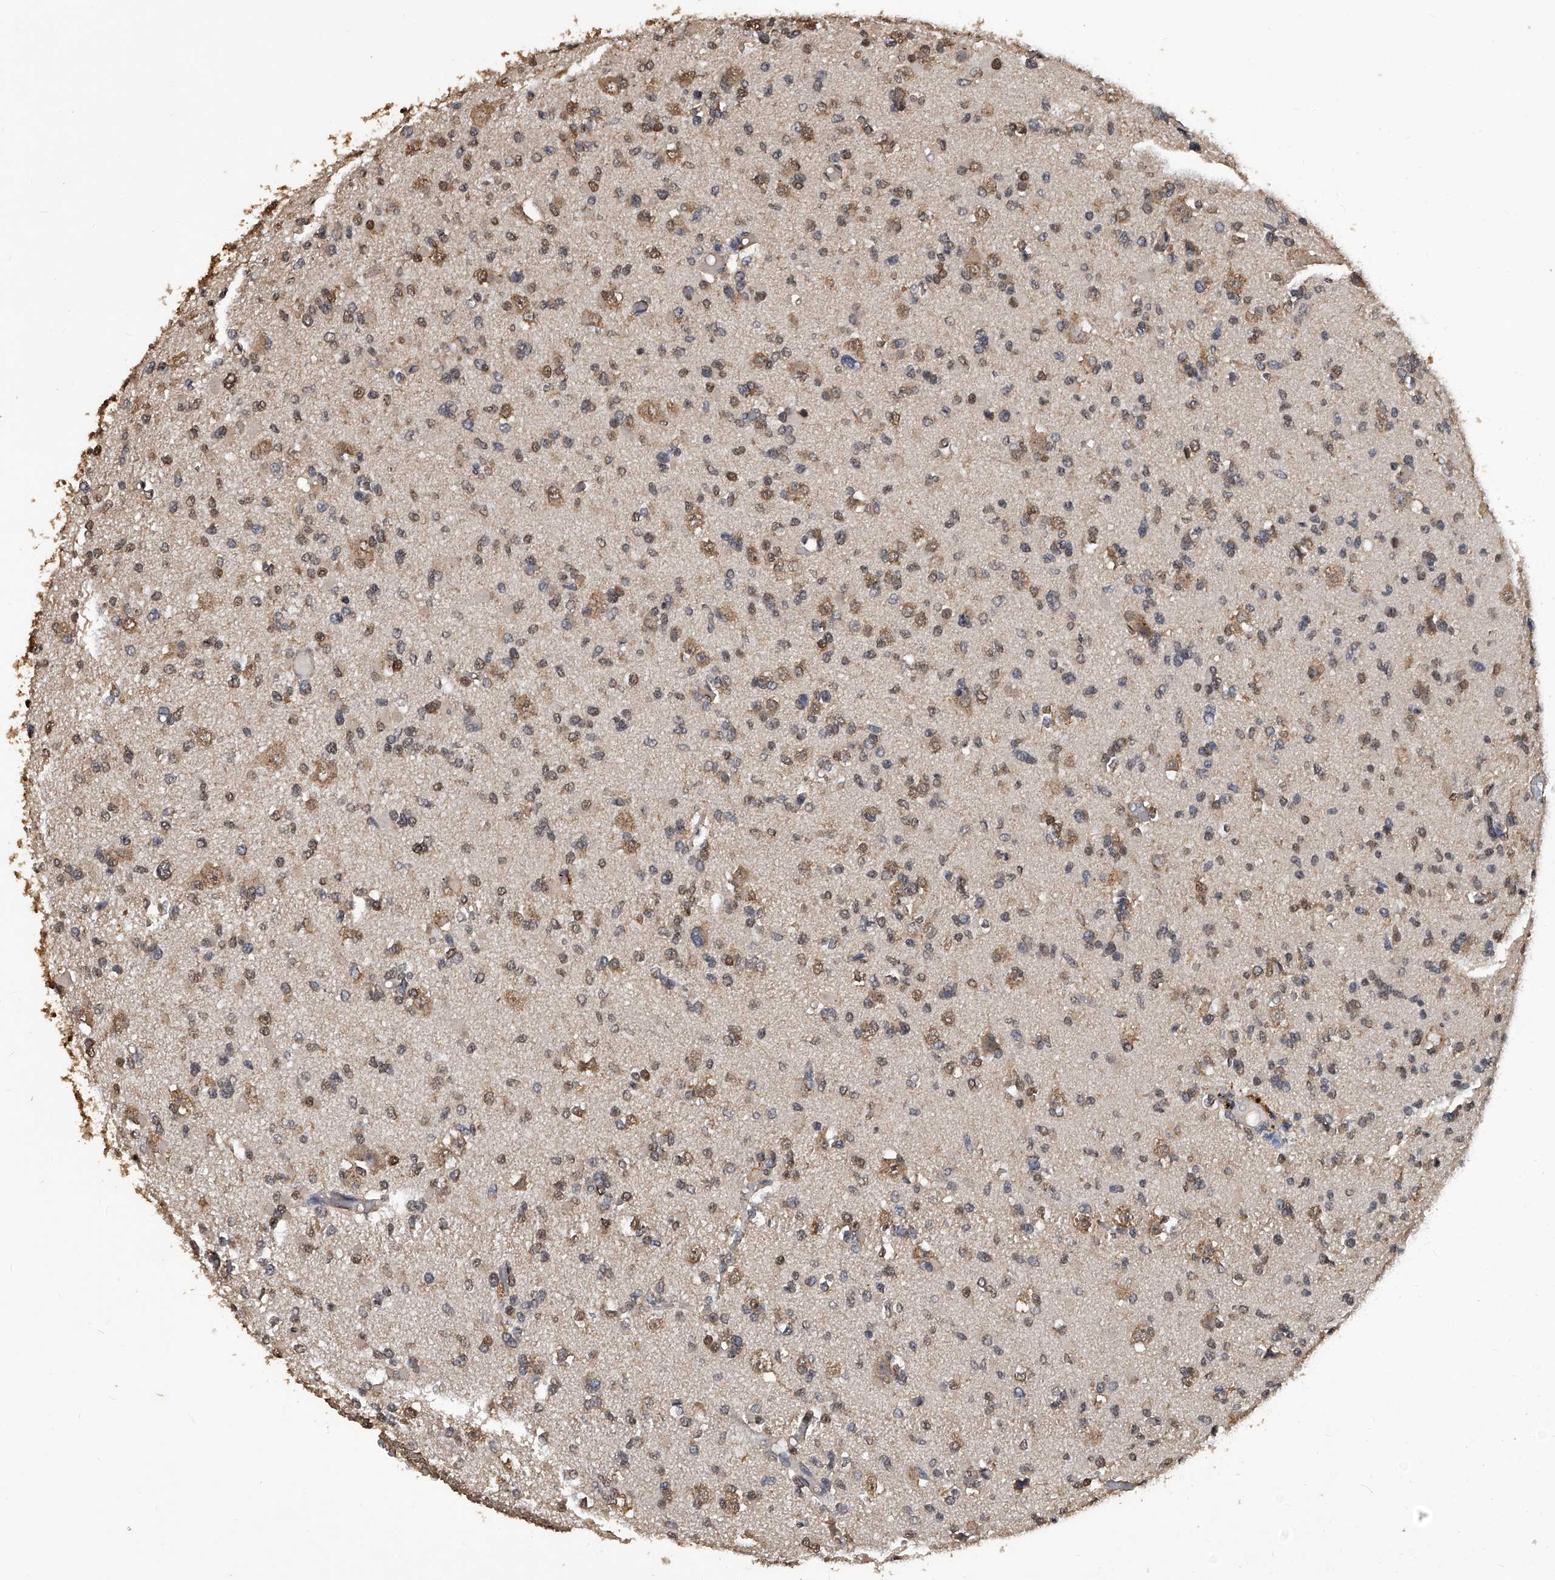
{"staining": {"intensity": "moderate", "quantity": "25%-75%", "location": "cytoplasmic/membranous,nuclear"}, "tissue": "glioma", "cell_type": "Tumor cells", "image_type": "cancer", "snomed": [{"axis": "morphology", "description": "Glioma, malignant, Low grade"}, {"axis": "topography", "description": "Brain"}], "caption": "Malignant low-grade glioma tissue displays moderate cytoplasmic/membranous and nuclear staining in approximately 25%-75% of tumor cells, visualized by immunohistochemistry.", "gene": "FBXL4", "patient": {"sex": "female", "age": 22}}